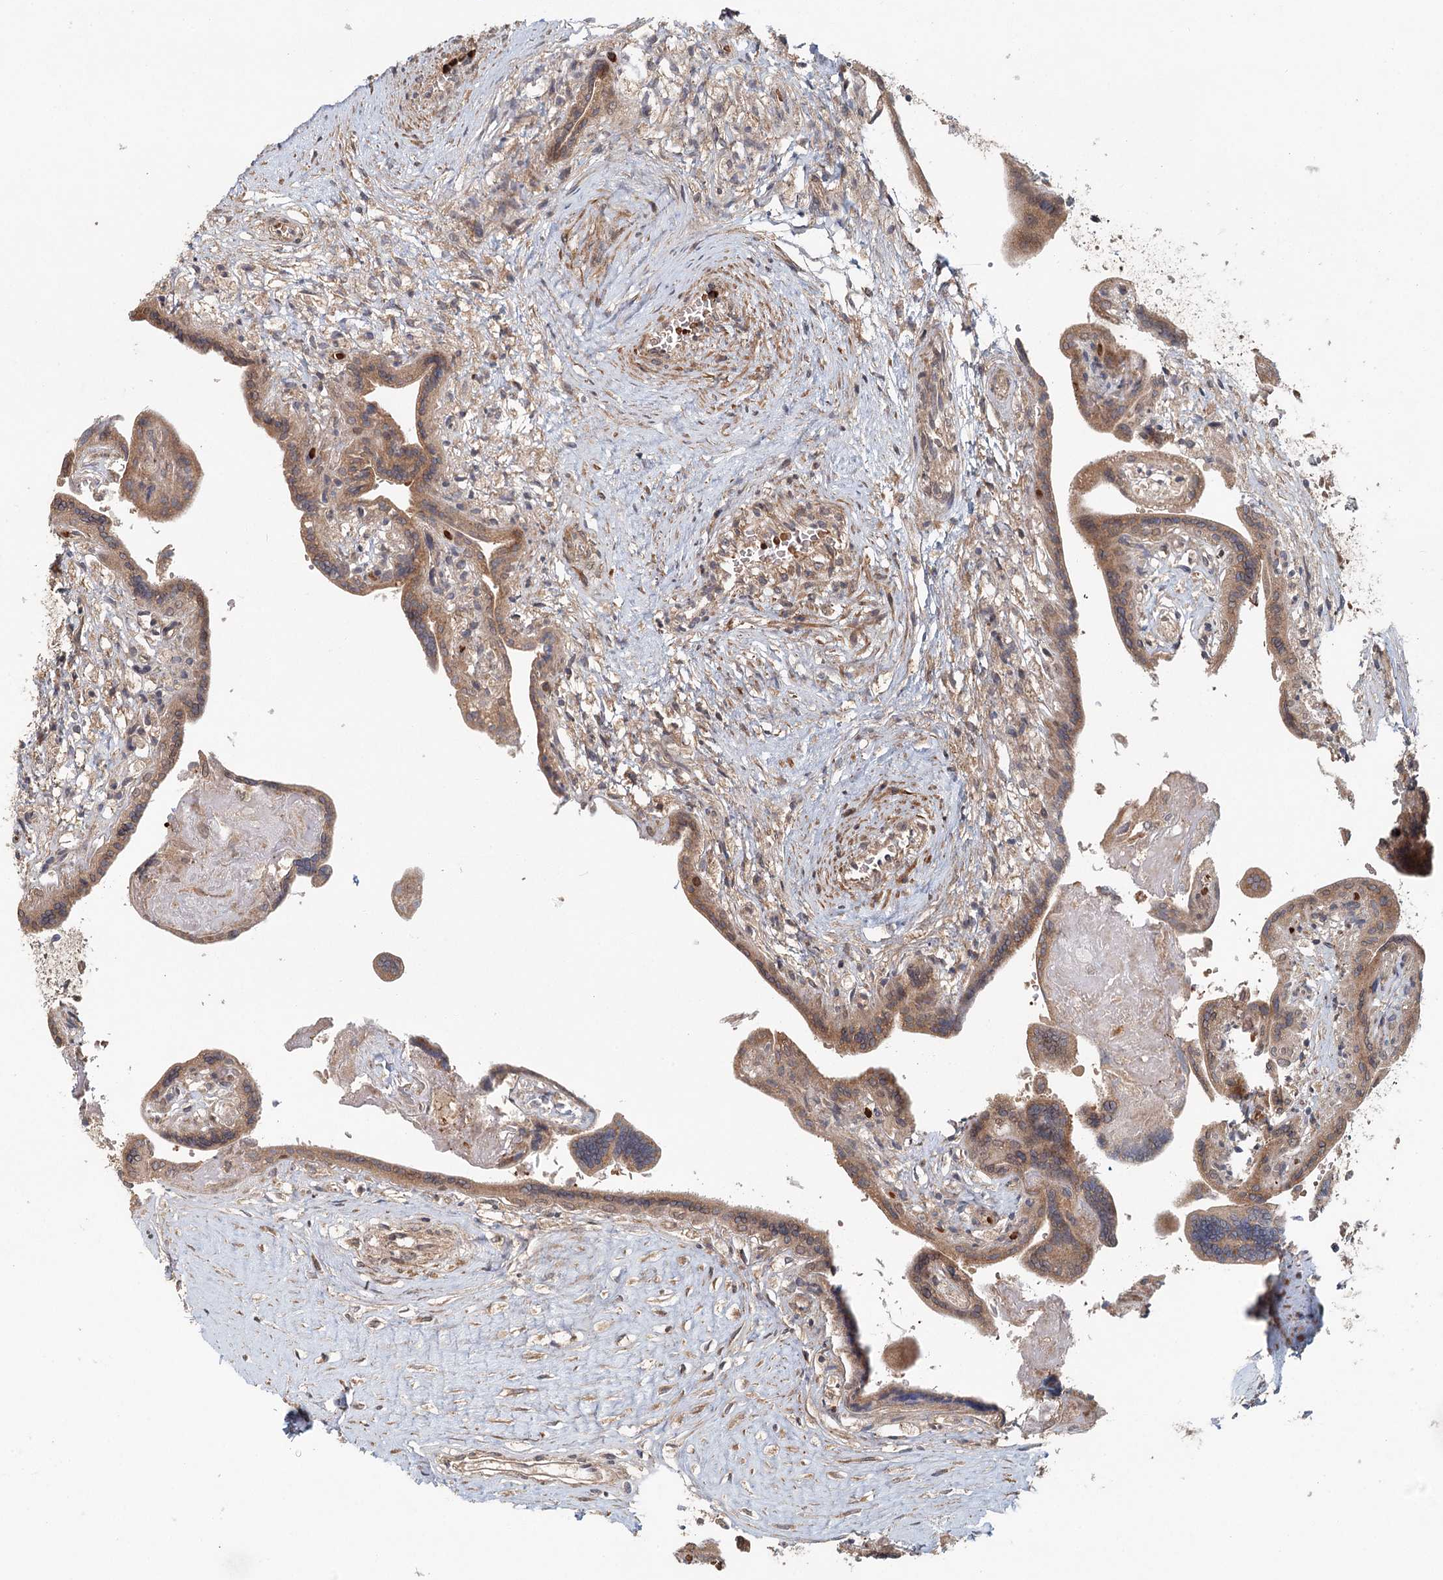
{"staining": {"intensity": "moderate", "quantity": ">75%", "location": "cytoplasmic/membranous"}, "tissue": "placenta", "cell_type": "Trophoblastic cells", "image_type": "normal", "snomed": [{"axis": "morphology", "description": "Normal tissue, NOS"}, {"axis": "topography", "description": "Placenta"}], "caption": "Brown immunohistochemical staining in benign placenta demonstrates moderate cytoplasmic/membranous expression in approximately >75% of trophoblastic cells.", "gene": "ENSG00000273217", "patient": {"sex": "female", "age": 37}}